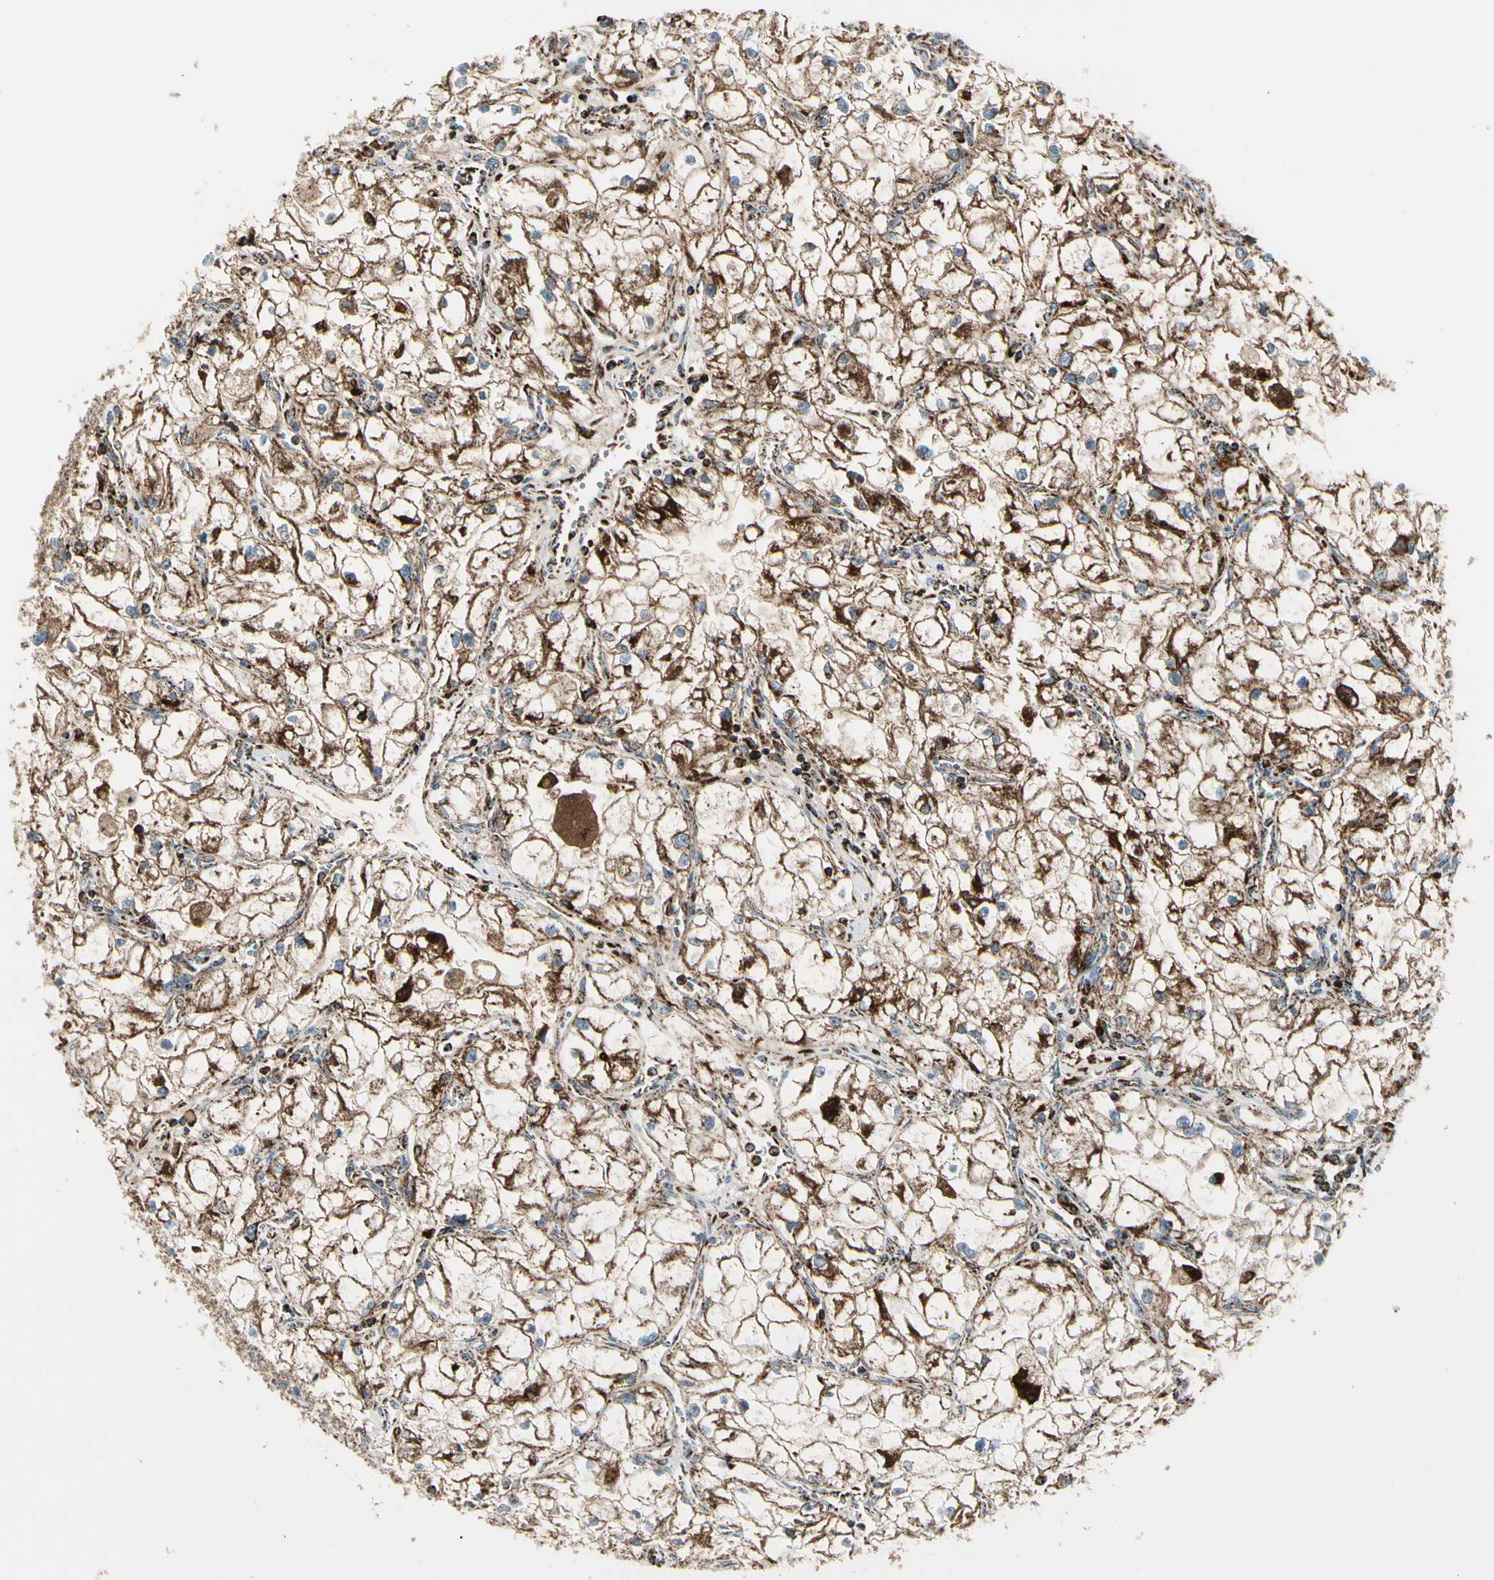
{"staining": {"intensity": "moderate", "quantity": ">75%", "location": "cytoplasmic/membranous"}, "tissue": "renal cancer", "cell_type": "Tumor cells", "image_type": "cancer", "snomed": [{"axis": "morphology", "description": "Adenocarcinoma, NOS"}, {"axis": "topography", "description": "Kidney"}], "caption": "This photomicrograph demonstrates immunohistochemistry (IHC) staining of adenocarcinoma (renal), with medium moderate cytoplasmic/membranous positivity in about >75% of tumor cells.", "gene": "ME2", "patient": {"sex": "female", "age": 70}}